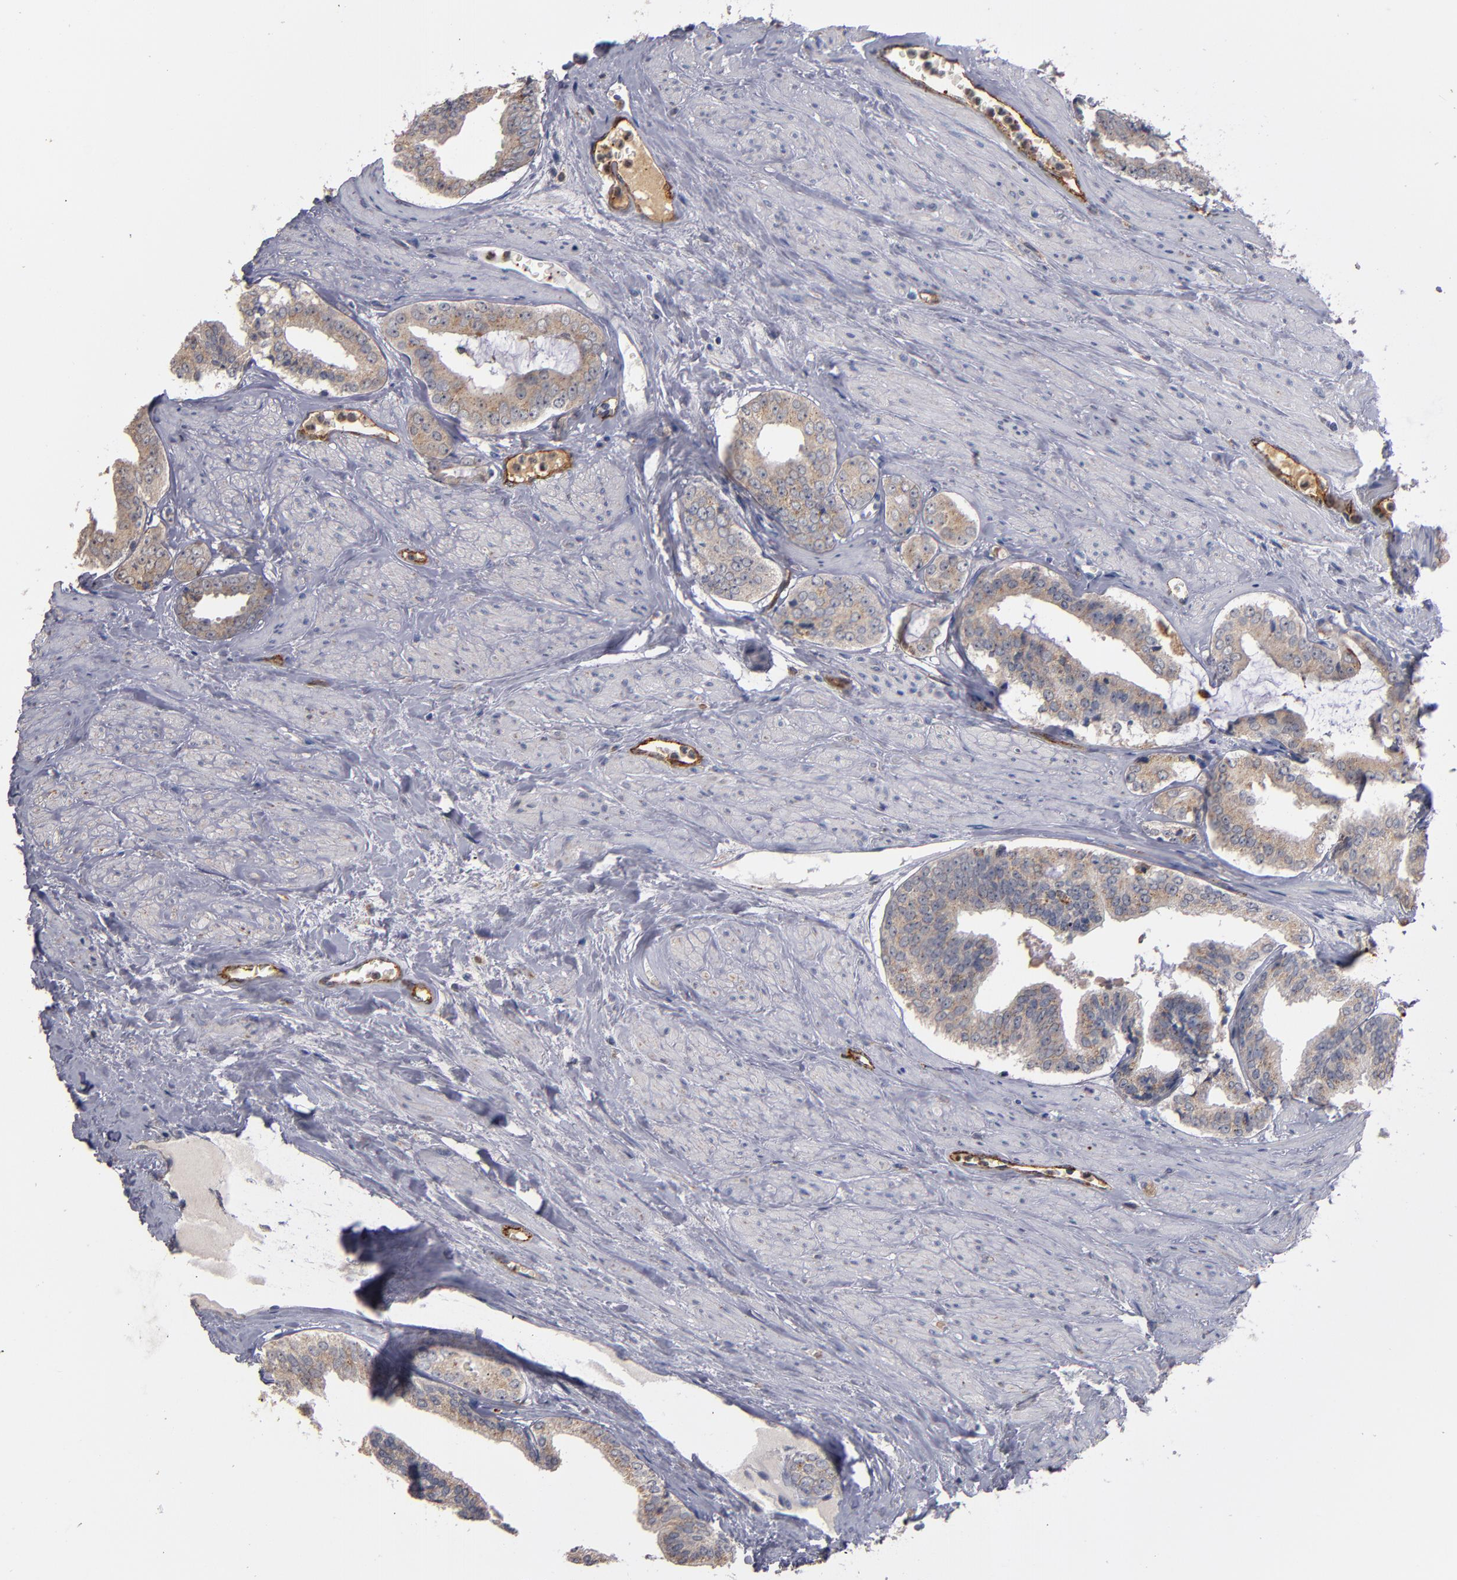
{"staining": {"intensity": "weak", "quantity": ">75%", "location": "cytoplasmic/membranous"}, "tissue": "prostate cancer", "cell_type": "Tumor cells", "image_type": "cancer", "snomed": [{"axis": "morphology", "description": "Adenocarcinoma, Medium grade"}, {"axis": "topography", "description": "Prostate"}], "caption": "This photomicrograph displays IHC staining of medium-grade adenocarcinoma (prostate), with low weak cytoplasmic/membranous positivity in approximately >75% of tumor cells.", "gene": "SELP", "patient": {"sex": "male", "age": 79}}